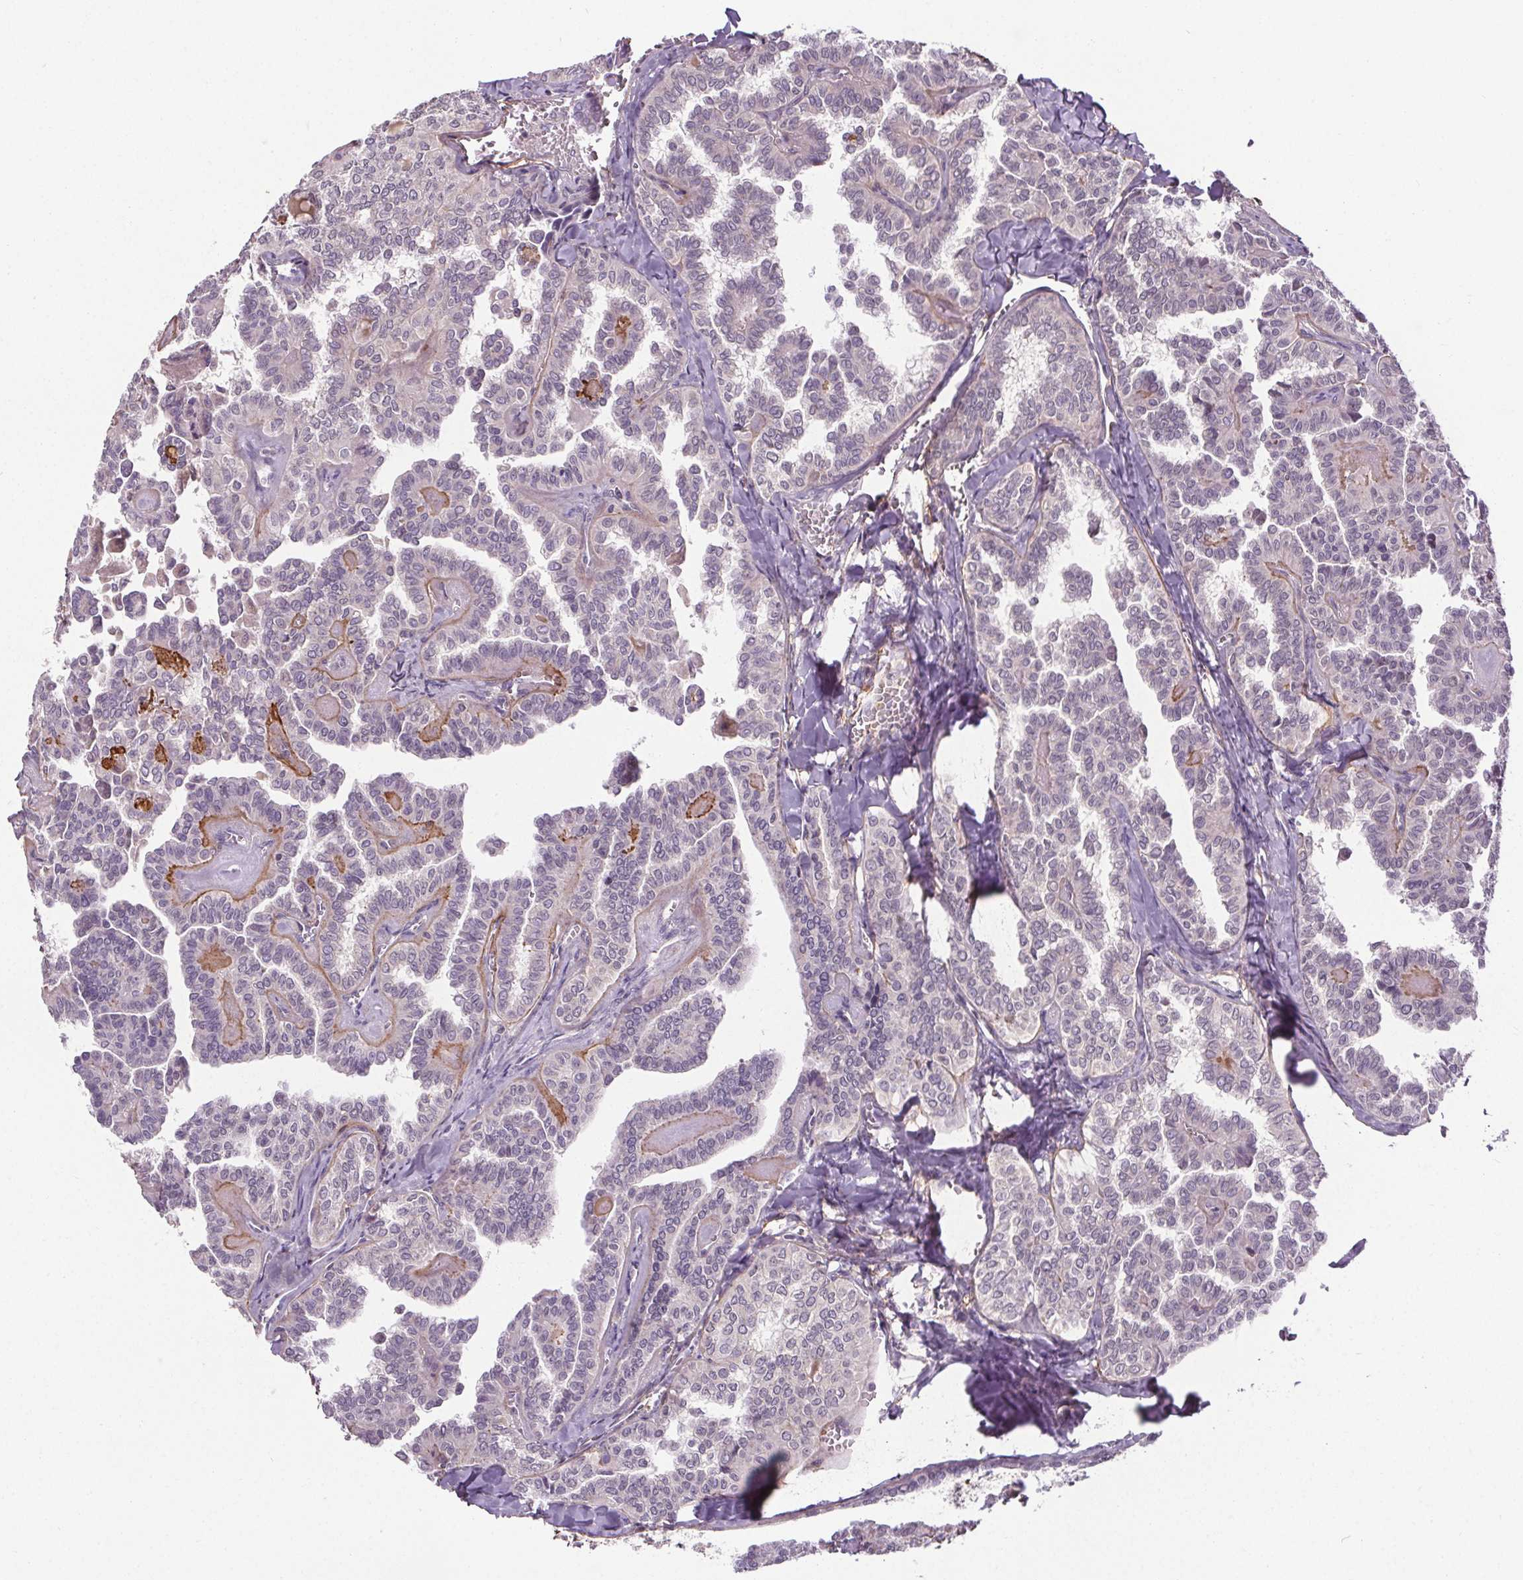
{"staining": {"intensity": "negative", "quantity": "none", "location": "none"}, "tissue": "thyroid cancer", "cell_type": "Tumor cells", "image_type": "cancer", "snomed": [{"axis": "morphology", "description": "Papillary adenocarcinoma, NOS"}, {"axis": "topography", "description": "Thyroid gland"}], "caption": "Thyroid cancer stained for a protein using immunohistochemistry reveals no expression tumor cells.", "gene": "KIAA0232", "patient": {"sex": "female", "age": 41}}